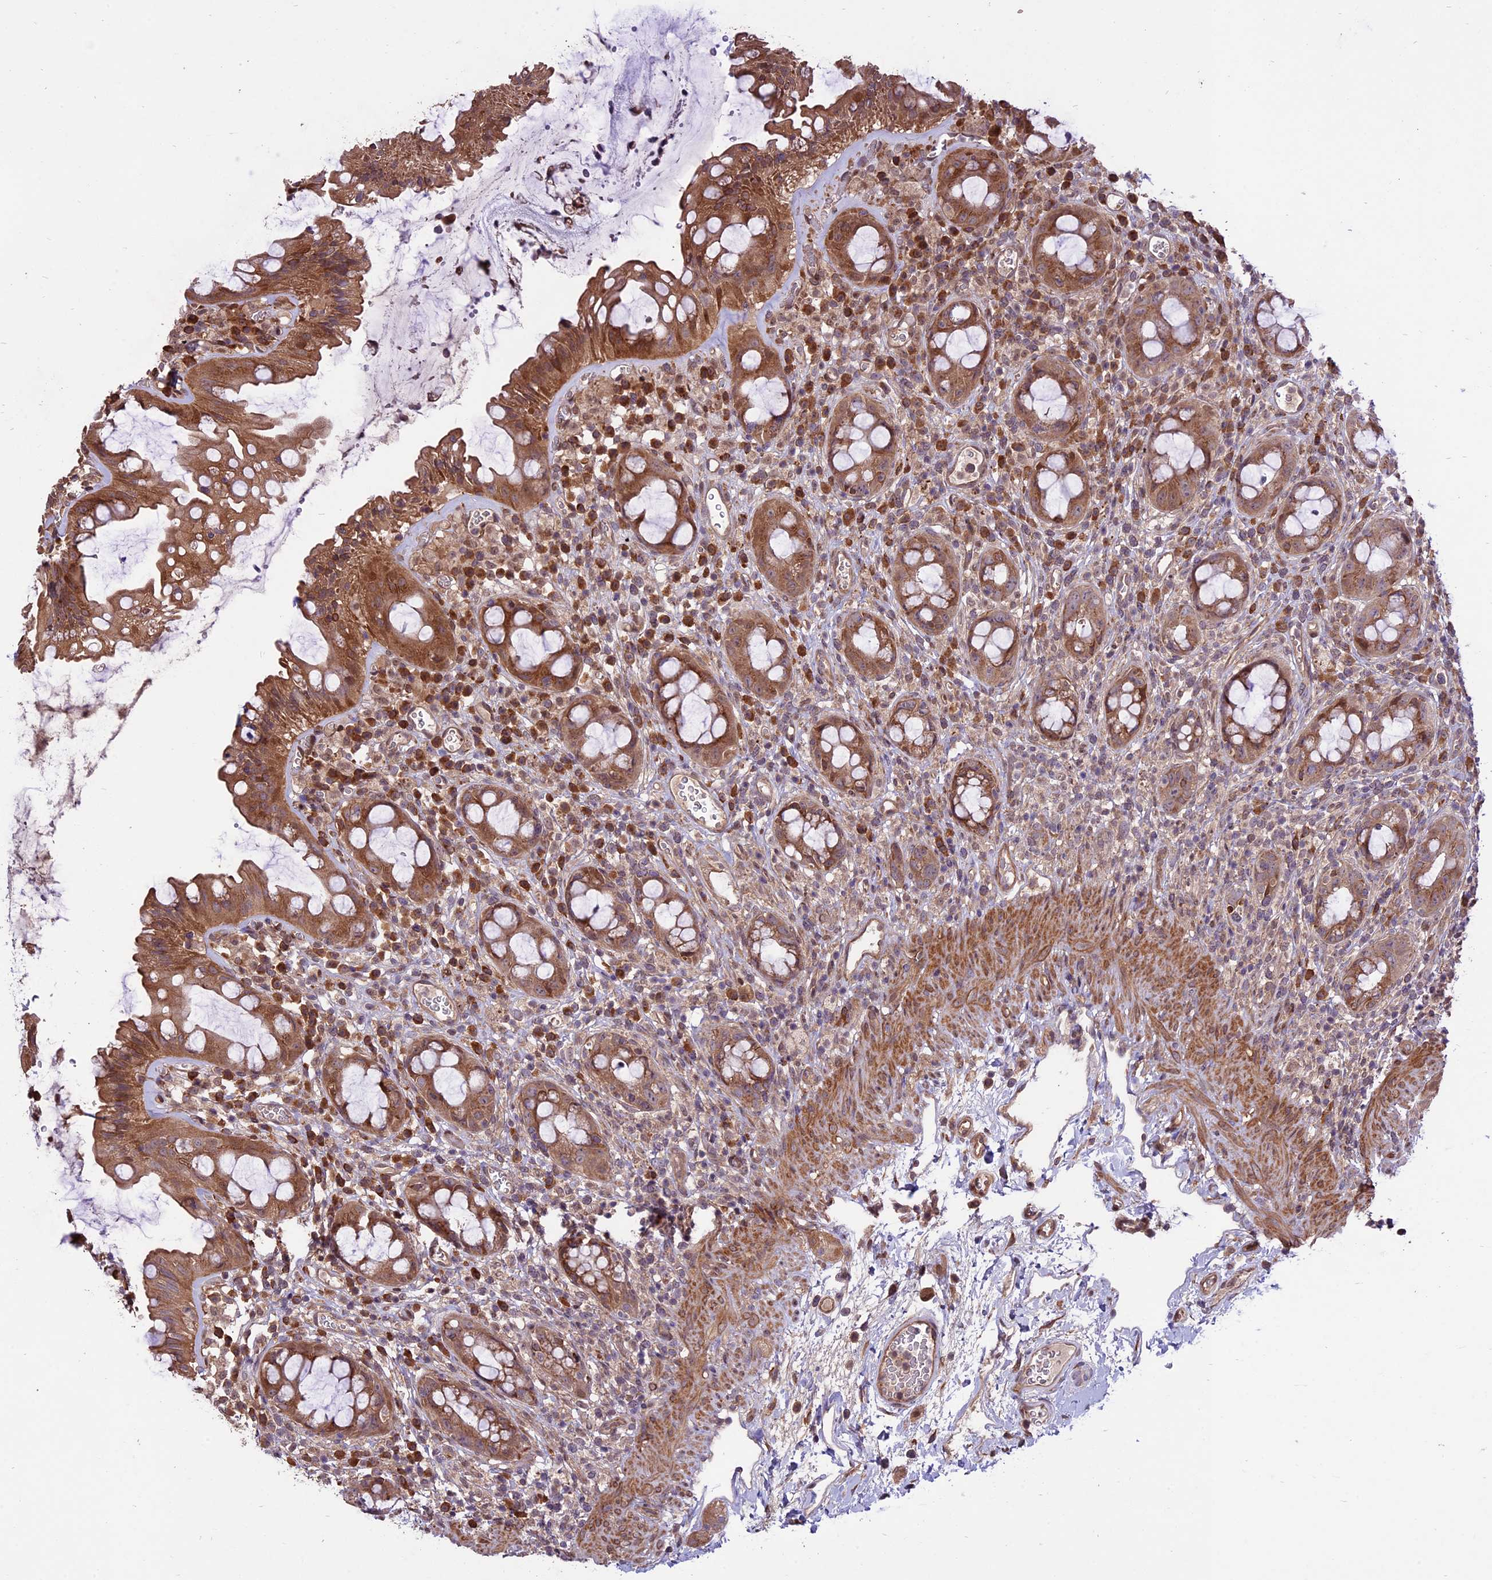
{"staining": {"intensity": "moderate", "quantity": ">75%", "location": "cytoplasmic/membranous"}, "tissue": "rectum", "cell_type": "Glandular cells", "image_type": "normal", "snomed": [{"axis": "morphology", "description": "Normal tissue, NOS"}, {"axis": "topography", "description": "Rectum"}], "caption": "Moderate cytoplasmic/membranous staining for a protein is seen in approximately >75% of glandular cells of normal rectum using immunohistochemistry.", "gene": "HDAC5", "patient": {"sex": "female", "age": 57}}